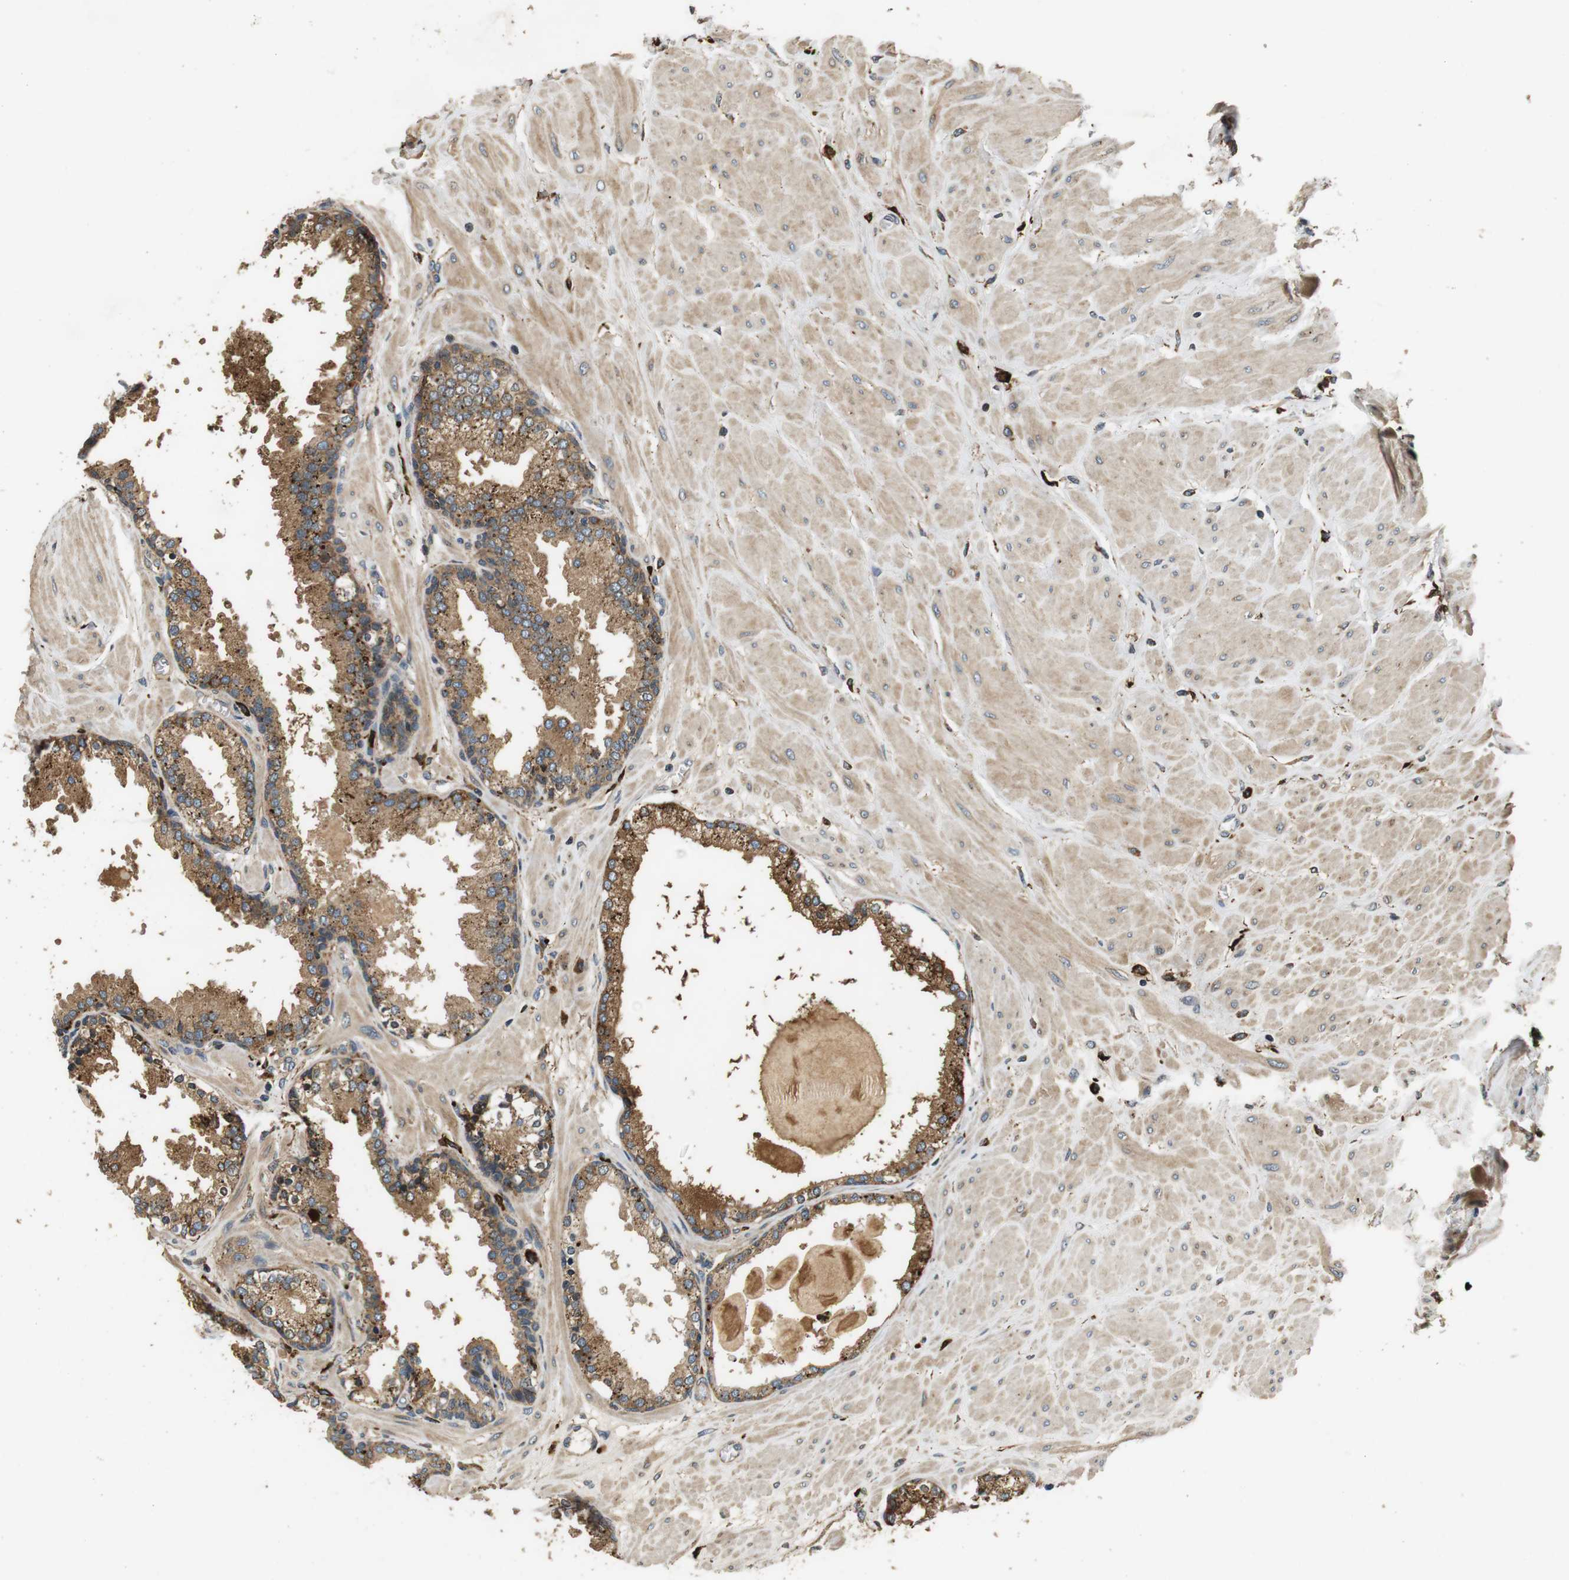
{"staining": {"intensity": "moderate", "quantity": ">75%", "location": "cytoplasmic/membranous"}, "tissue": "prostate", "cell_type": "Glandular cells", "image_type": "normal", "snomed": [{"axis": "morphology", "description": "Normal tissue, NOS"}, {"axis": "topography", "description": "Prostate"}], "caption": "Immunohistochemical staining of normal human prostate demonstrates moderate cytoplasmic/membranous protein expression in about >75% of glandular cells. (DAB = brown stain, brightfield microscopy at high magnification).", "gene": "TXNRD1", "patient": {"sex": "male", "age": 51}}